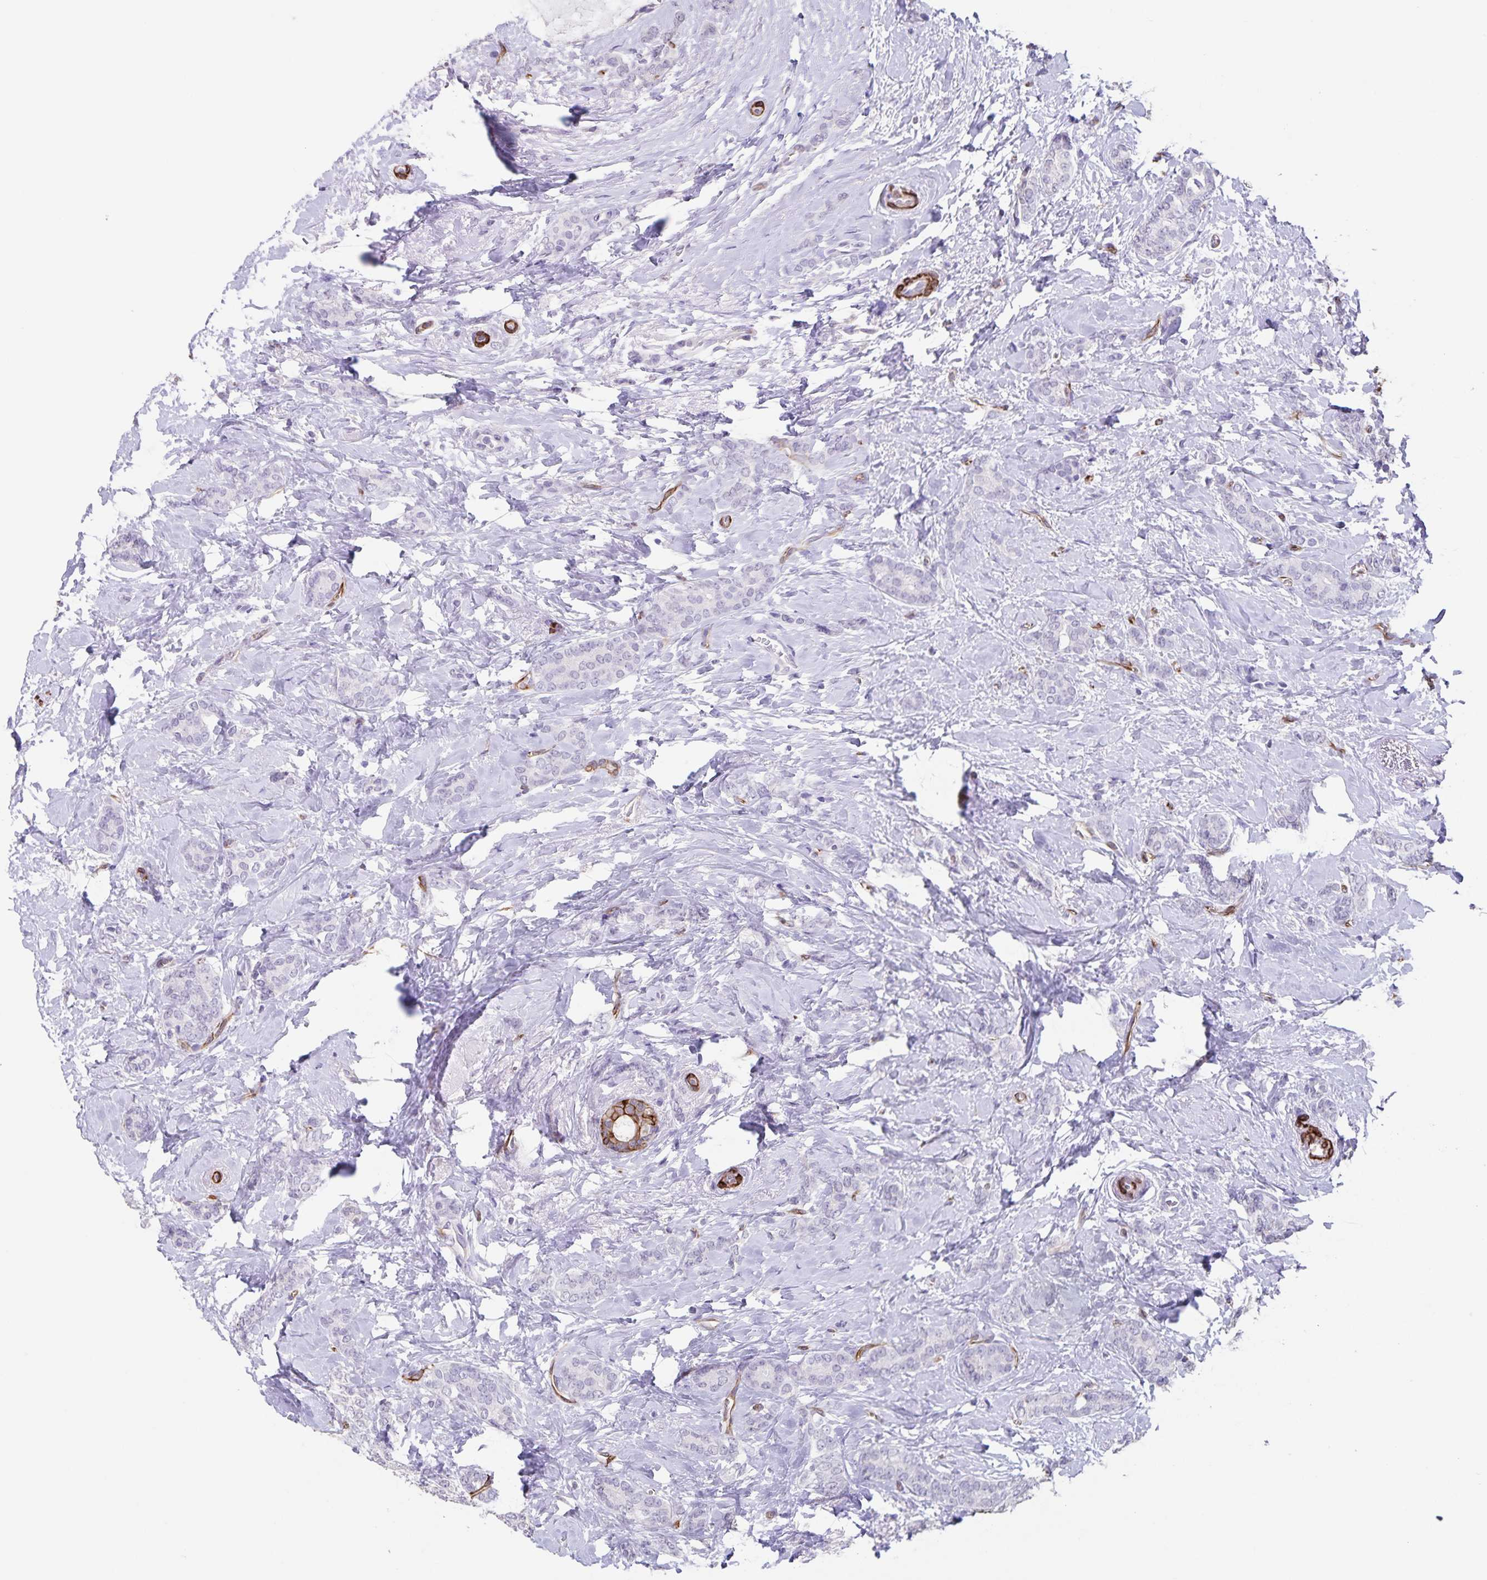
{"staining": {"intensity": "negative", "quantity": "none", "location": "none"}, "tissue": "breast cancer", "cell_type": "Tumor cells", "image_type": "cancer", "snomed": [{"axis": "morphology", "description": "Normal tissue, NOS"}, {"axis": "morphology", "description": "Duct carcinoma"}, {"axis": "topography", "description": "Breast"}], "caption": "Tumor cells show no significant protein staining in breast cancer.", "gene": "SYNM", "patient": {"sex": "female", "age": 77}}